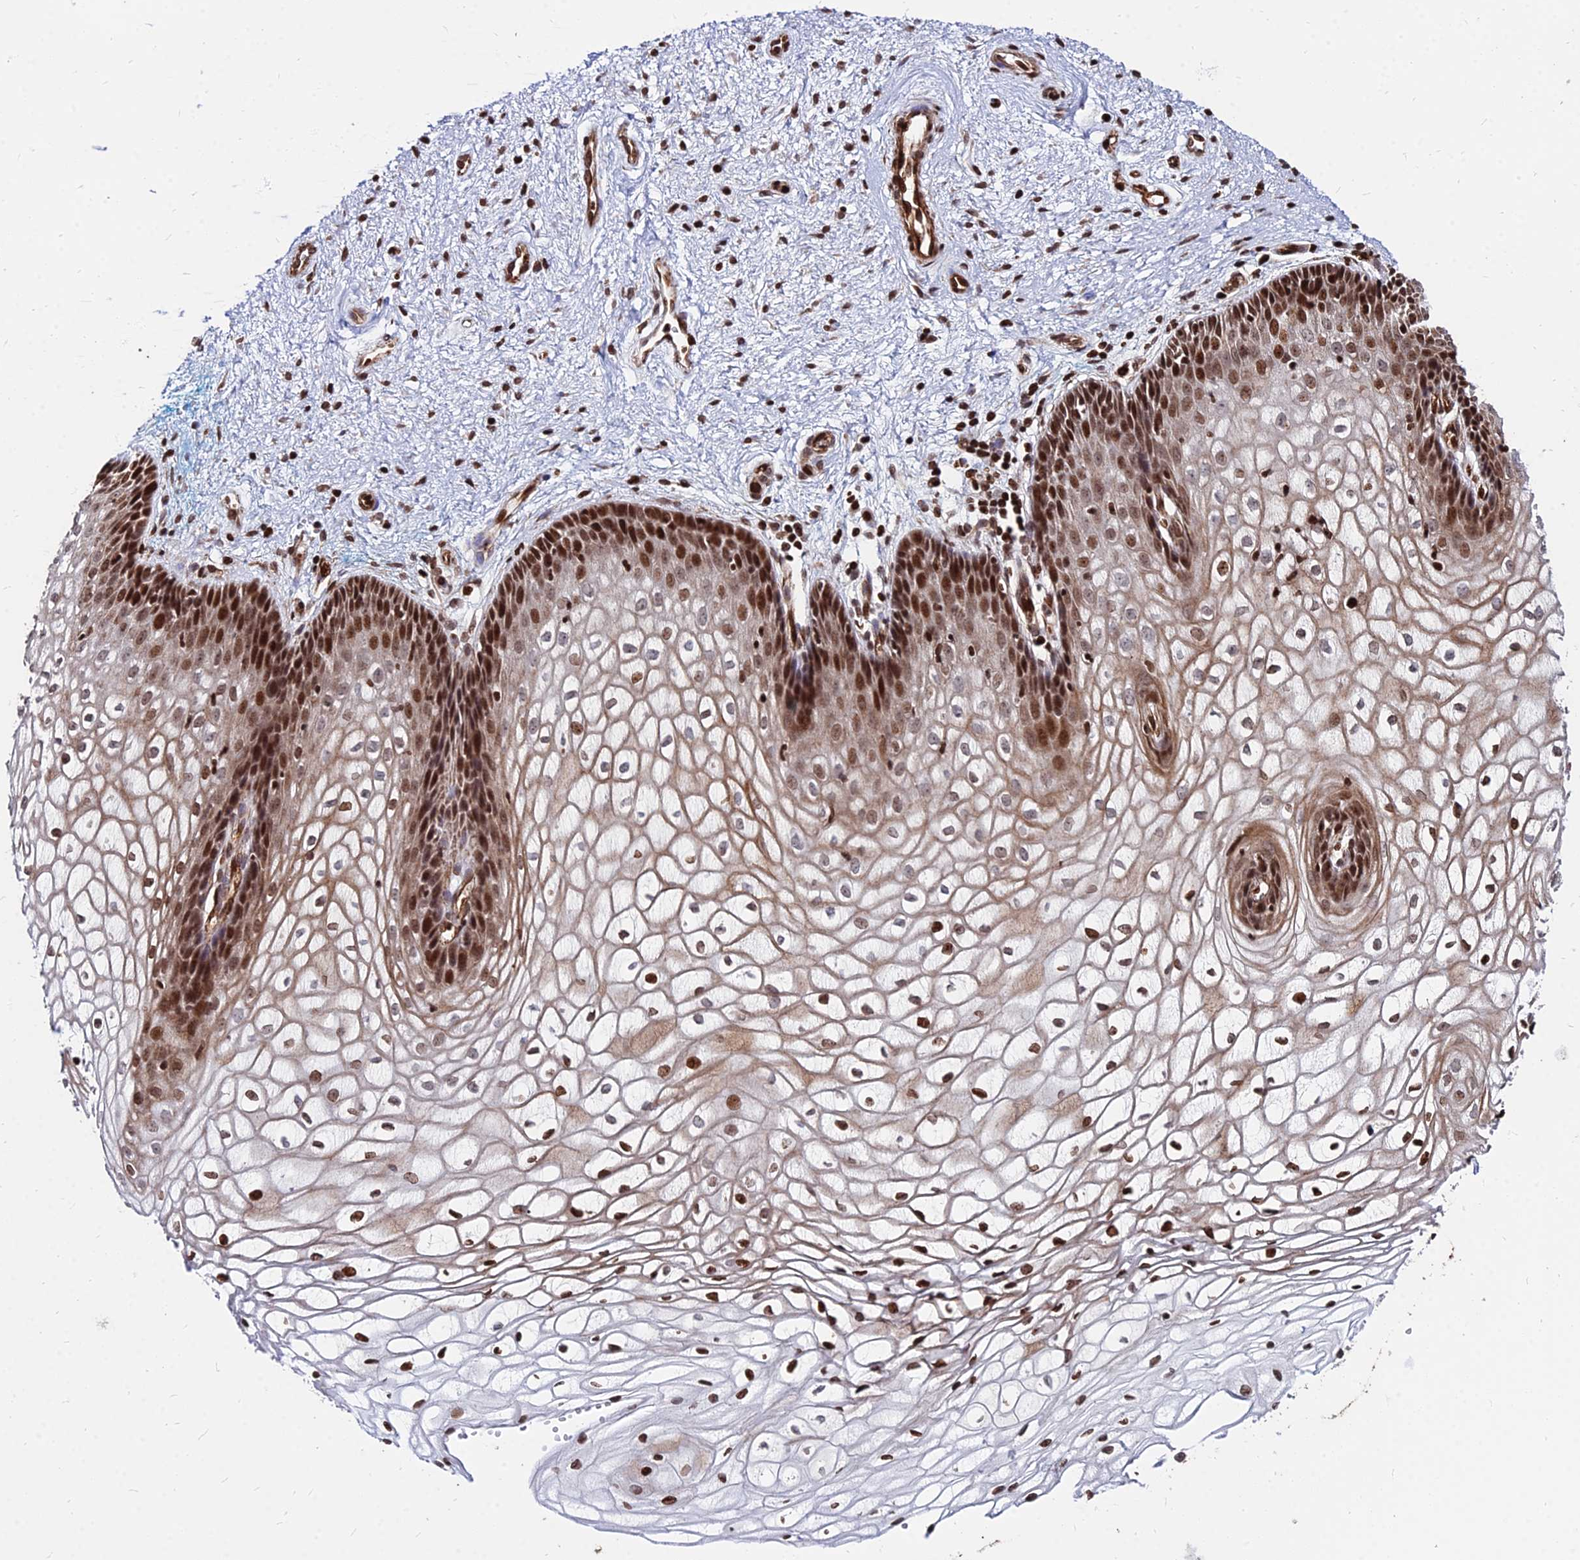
{"staining": {"intensity": "strong", "quantity": "25%-75%", "location": "nuclear"}, "tissue": "vagina", "cell_type": "Squamous epithelial cells", "image_type": "normal", "snomed": [{"axis": "morphology", "description": "Normal tissue, NOS"}, {"axis": "topography", "description": "Vagina"}], "caption": "Immunohistochemical staining of unremarkable vagina displays strong nuclear protein expression in approximately 25%-75% of squamous epithelial cells.", "gene": "NYAP2", "patient": {"sex": "female", "age": 34}}